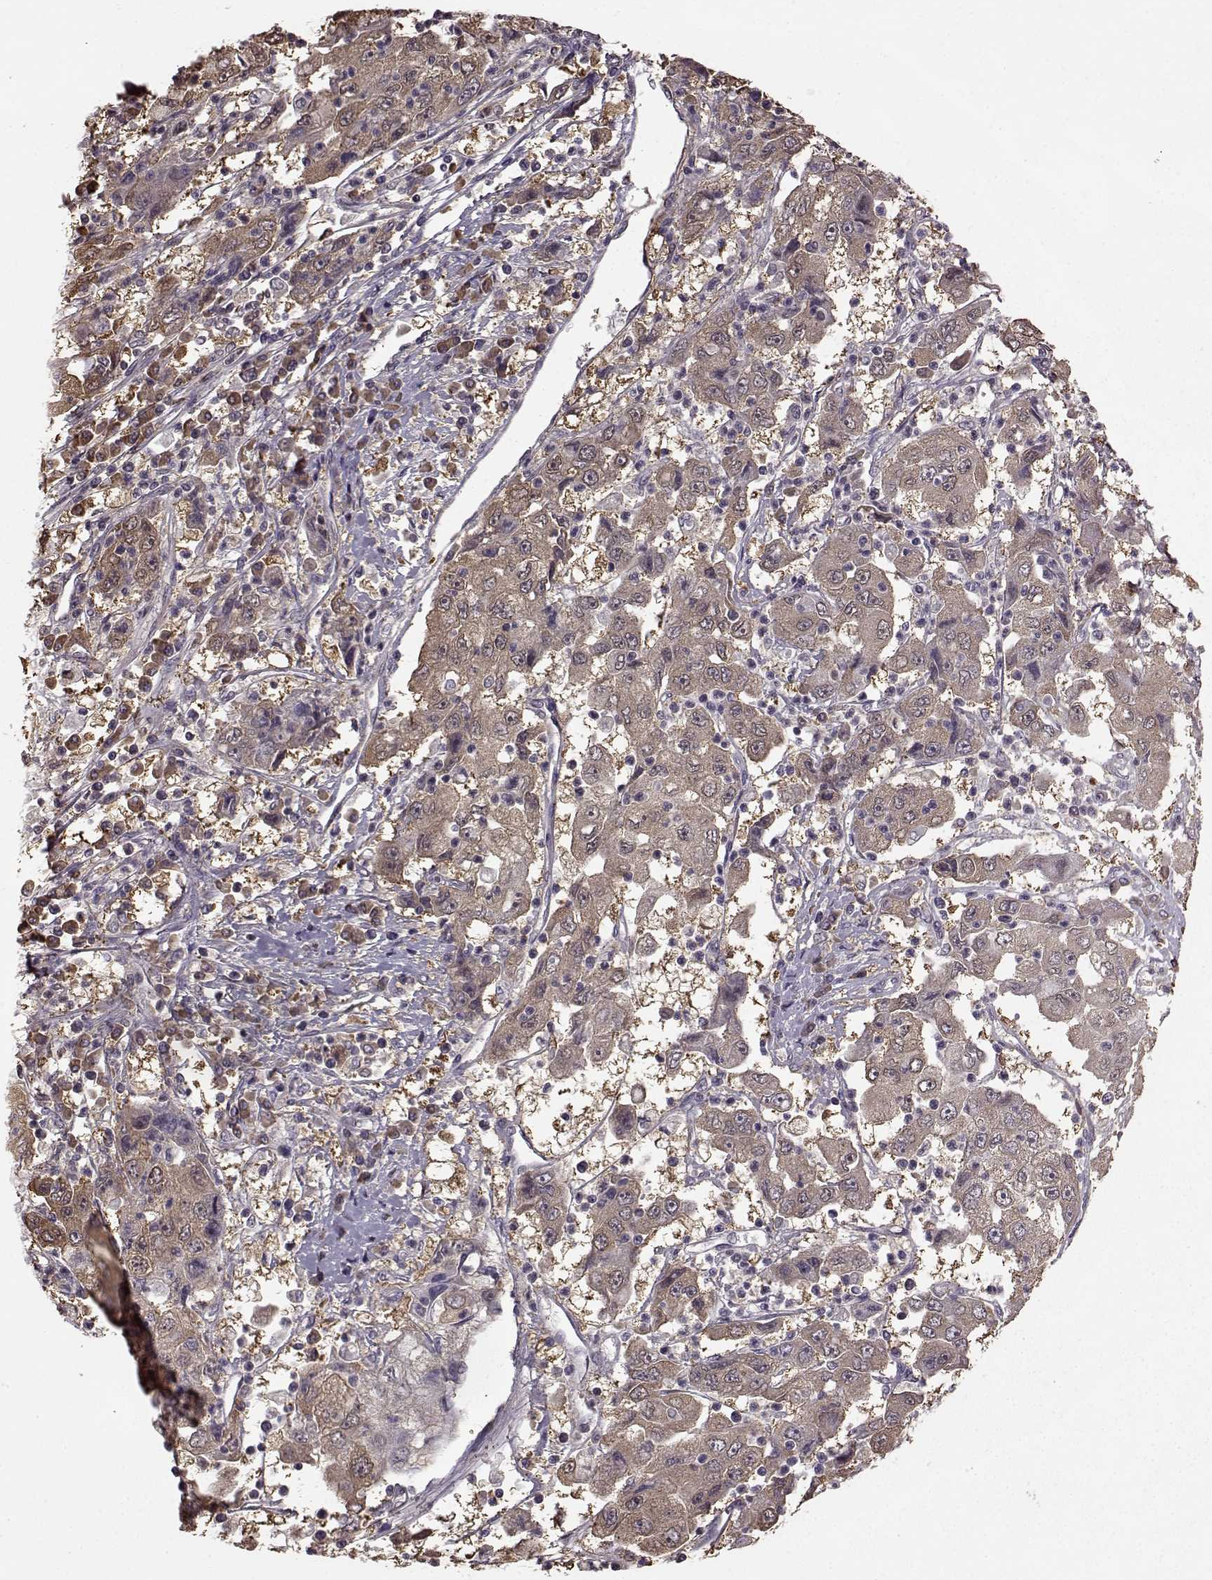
{"staining": {"intensity": "weak", "quantity": ">75%", "location": "cytoplasmic/membranous"}, "tissue": "cervical cancer", "cell_type": "Tumor cells", "image_type": "cancer", "snomed": [{"axis": "morphology", "description": "Squamous cell carcinoma, NOS"}, {"axis": "topography", "description": "Cervix"}], "caption": "Immunohistochemistry image of cervical cancer stained for a protein (brown), which displays low levels of weak cytoplasmic/membranous expression in approximately >75% of tumor cells.", "gene": "NME1-NME2", "patient": {"sex": "female", "age": 36}}